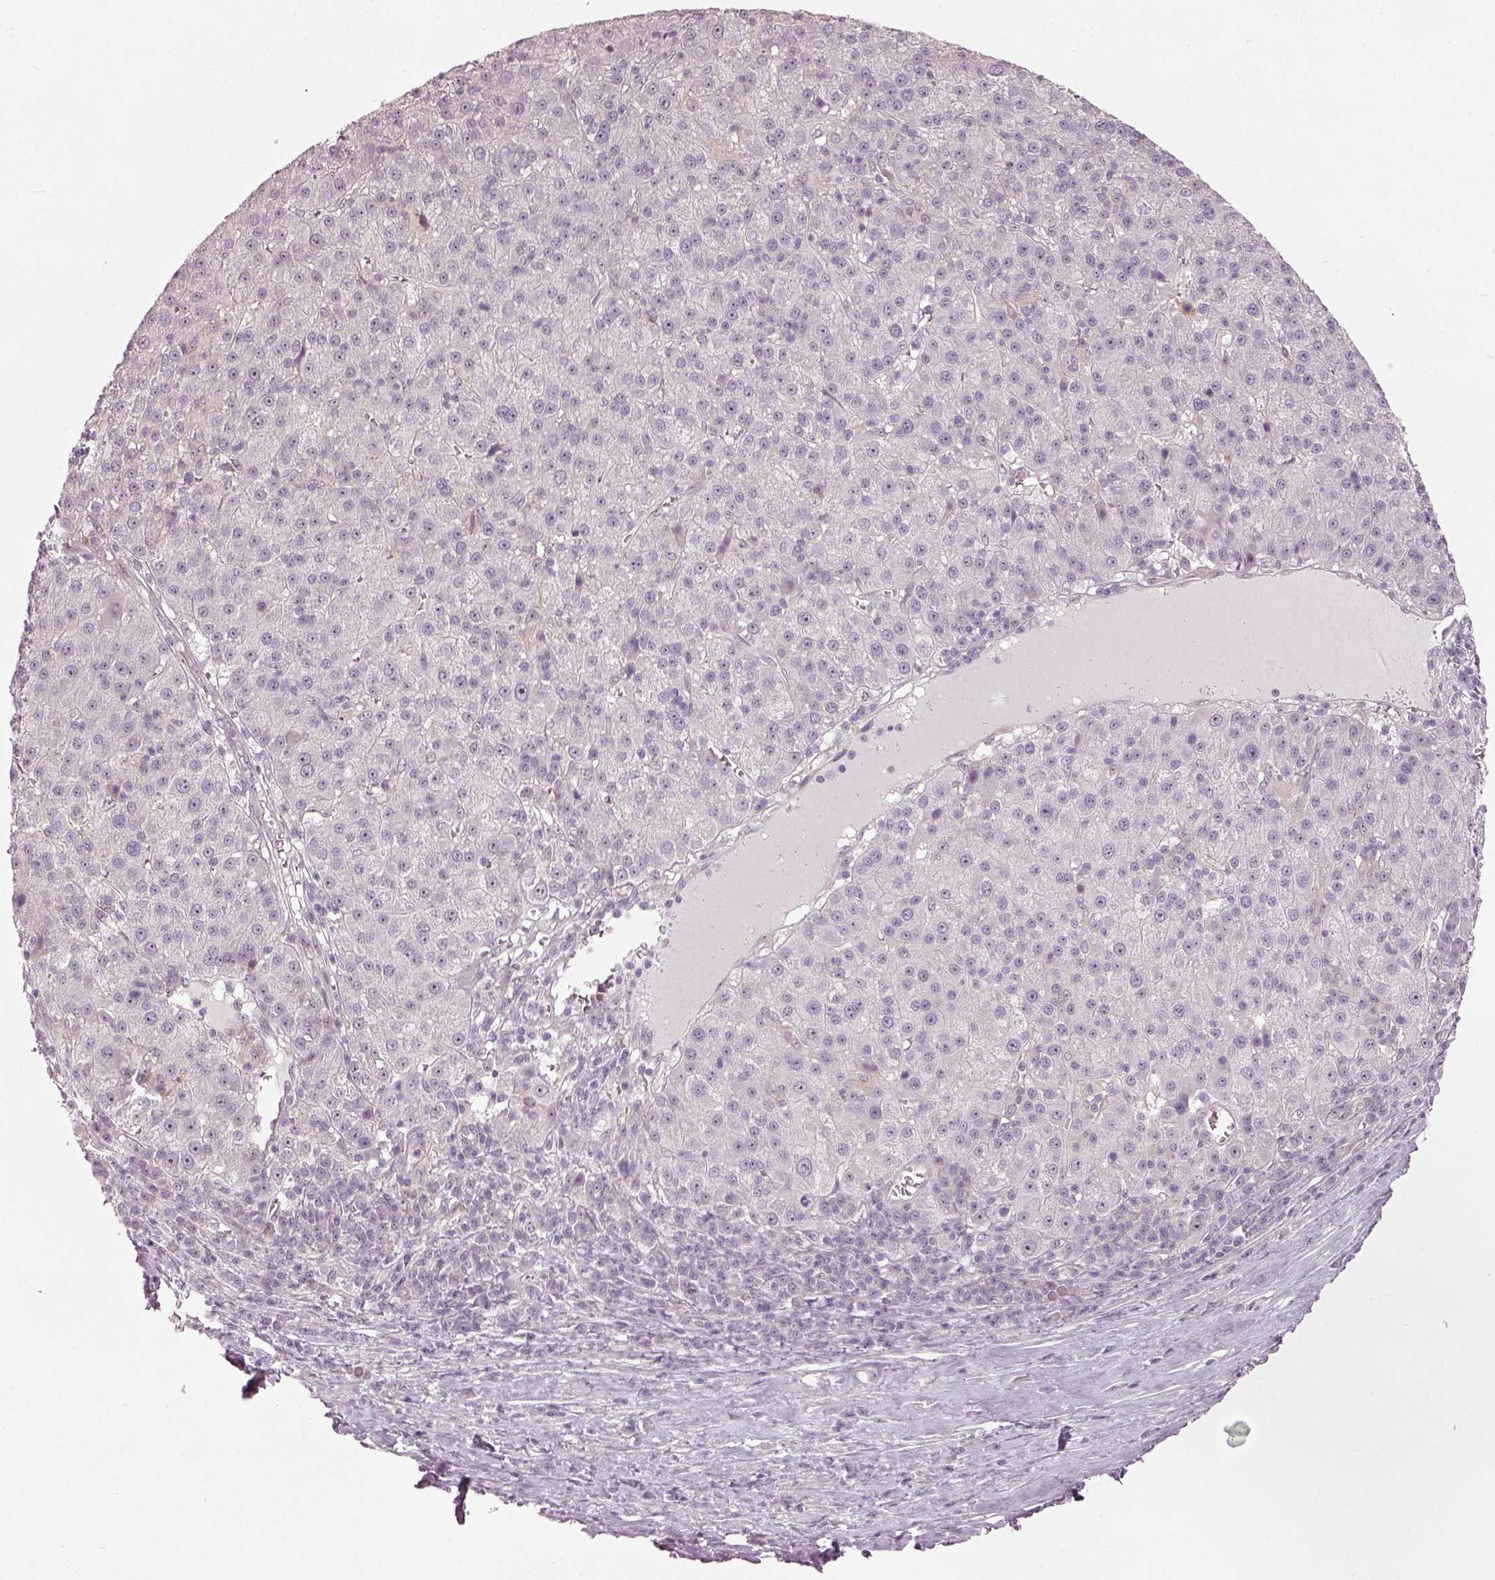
{"staining": {"intensity": "negative", "quantity": "none", "location": "none"}, "tissue": "liver cancer", "cell_type": "Tumor cells", "image_type": "cancer", "snomed": [{"axis": "morphology", "description": "Carcinoma, Hepatocellular, NOS"}, {"axis": "topography", "description": "Liver"}], "caption": "DAB (3,3'-diaminobenzidine) immunohistochemical staining of human hepatocellular carcinoma (liver) exhibits no significant positivity in tumor cells. Nuclei are stained in blue.", "gene": "CDS1", "patient": {"sex": "female", "age": 60}}